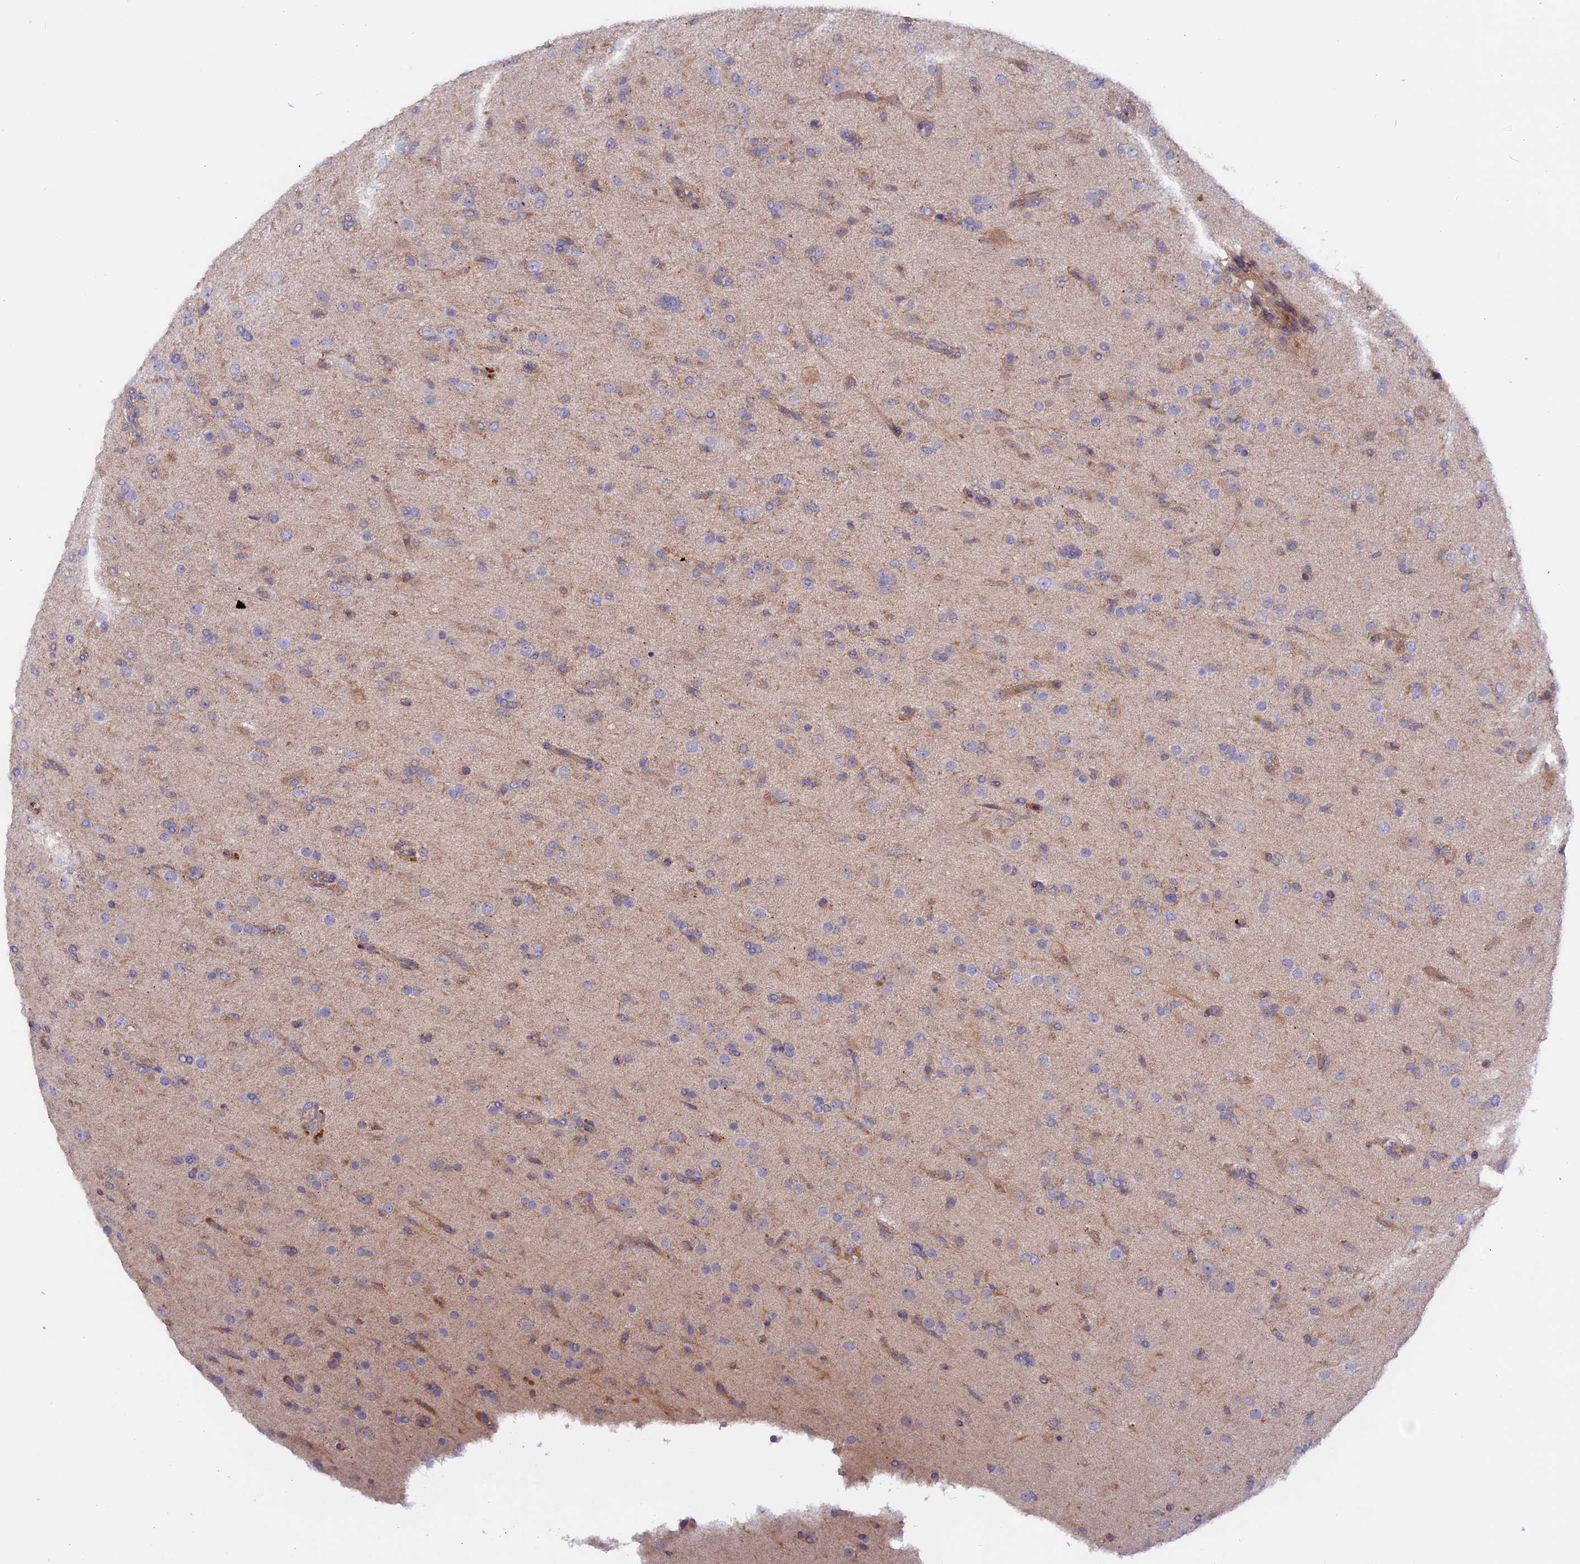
{"staining": {"intensity": "negative", "quantity": "none", "location": "none"}, "tissue": "glioma", "cell_type": "Tumor cells", "image_type": "cancer", "snomed": [{"axis": "morphology", "description": "Glioma, malignant, Low grade"}, {"axis": "topography", "description": "Brain"}], "caption": "Tumor cells are negative for protein expression in human glioma. The staining is performed using DAB (3,3'-diaminobenzidine) brown chromogen with nuclei counter-stained in using hematoxylin.", "gene": "HYCC1", "patient": {"sex": "male", "age": 65}}